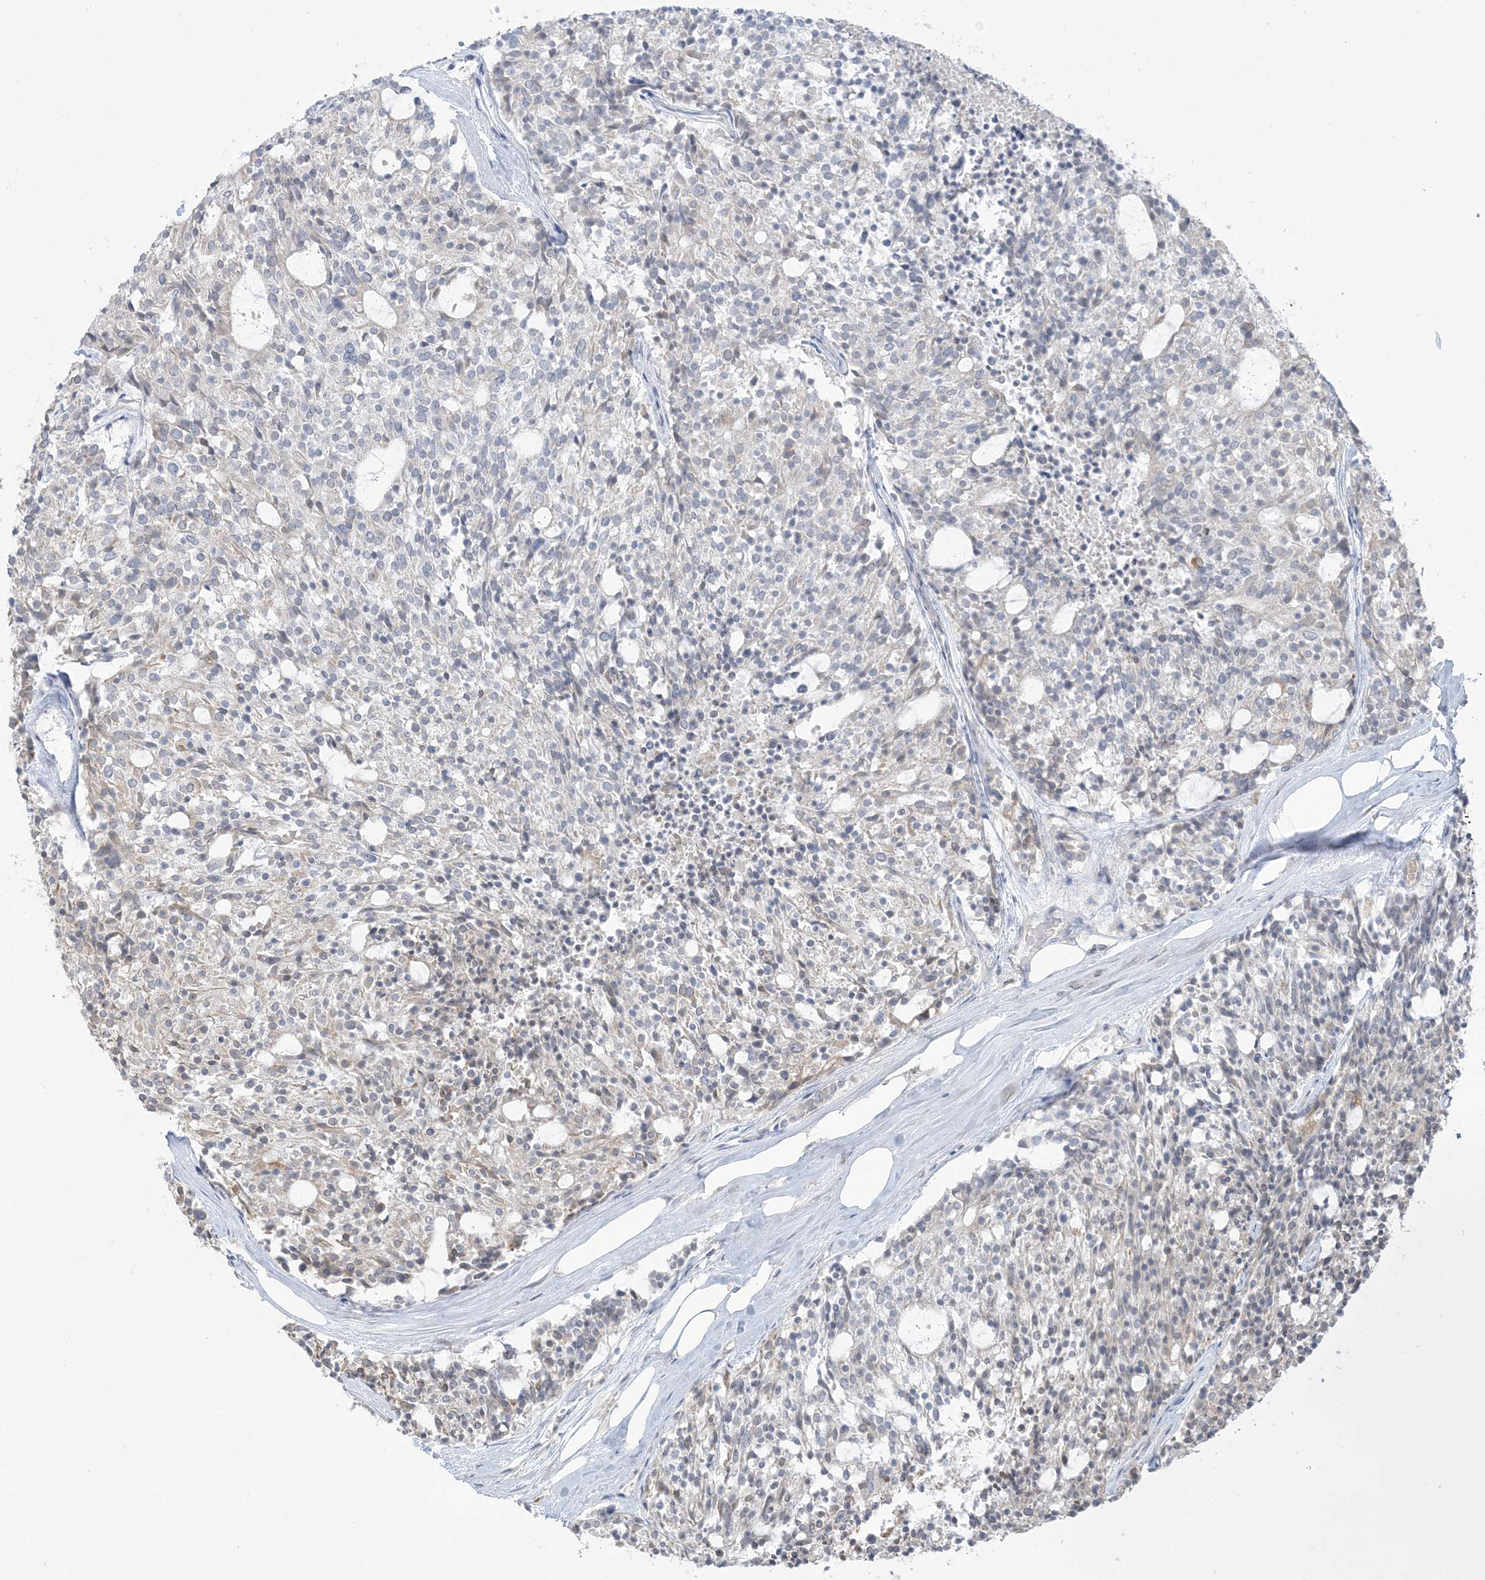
{"staining": {"intensity": "weak", "quantity": "<25%", "location": "cytoplasmic/membranous"}, "tissue": "carcinoid", "cell_type": "Tumor cells", "image_type": "cancer", "snomed": [{"axis": "morphology", "description": "Carcinoid, malignant, NOS"}, {"axis": "topography", "description": "Pancreas"}], "caption": "Tumor cells show no significant protein staining in malignant carcinoid.", "gene": "EEFSEC", "patient": {"sex": "female", "age": 54}}